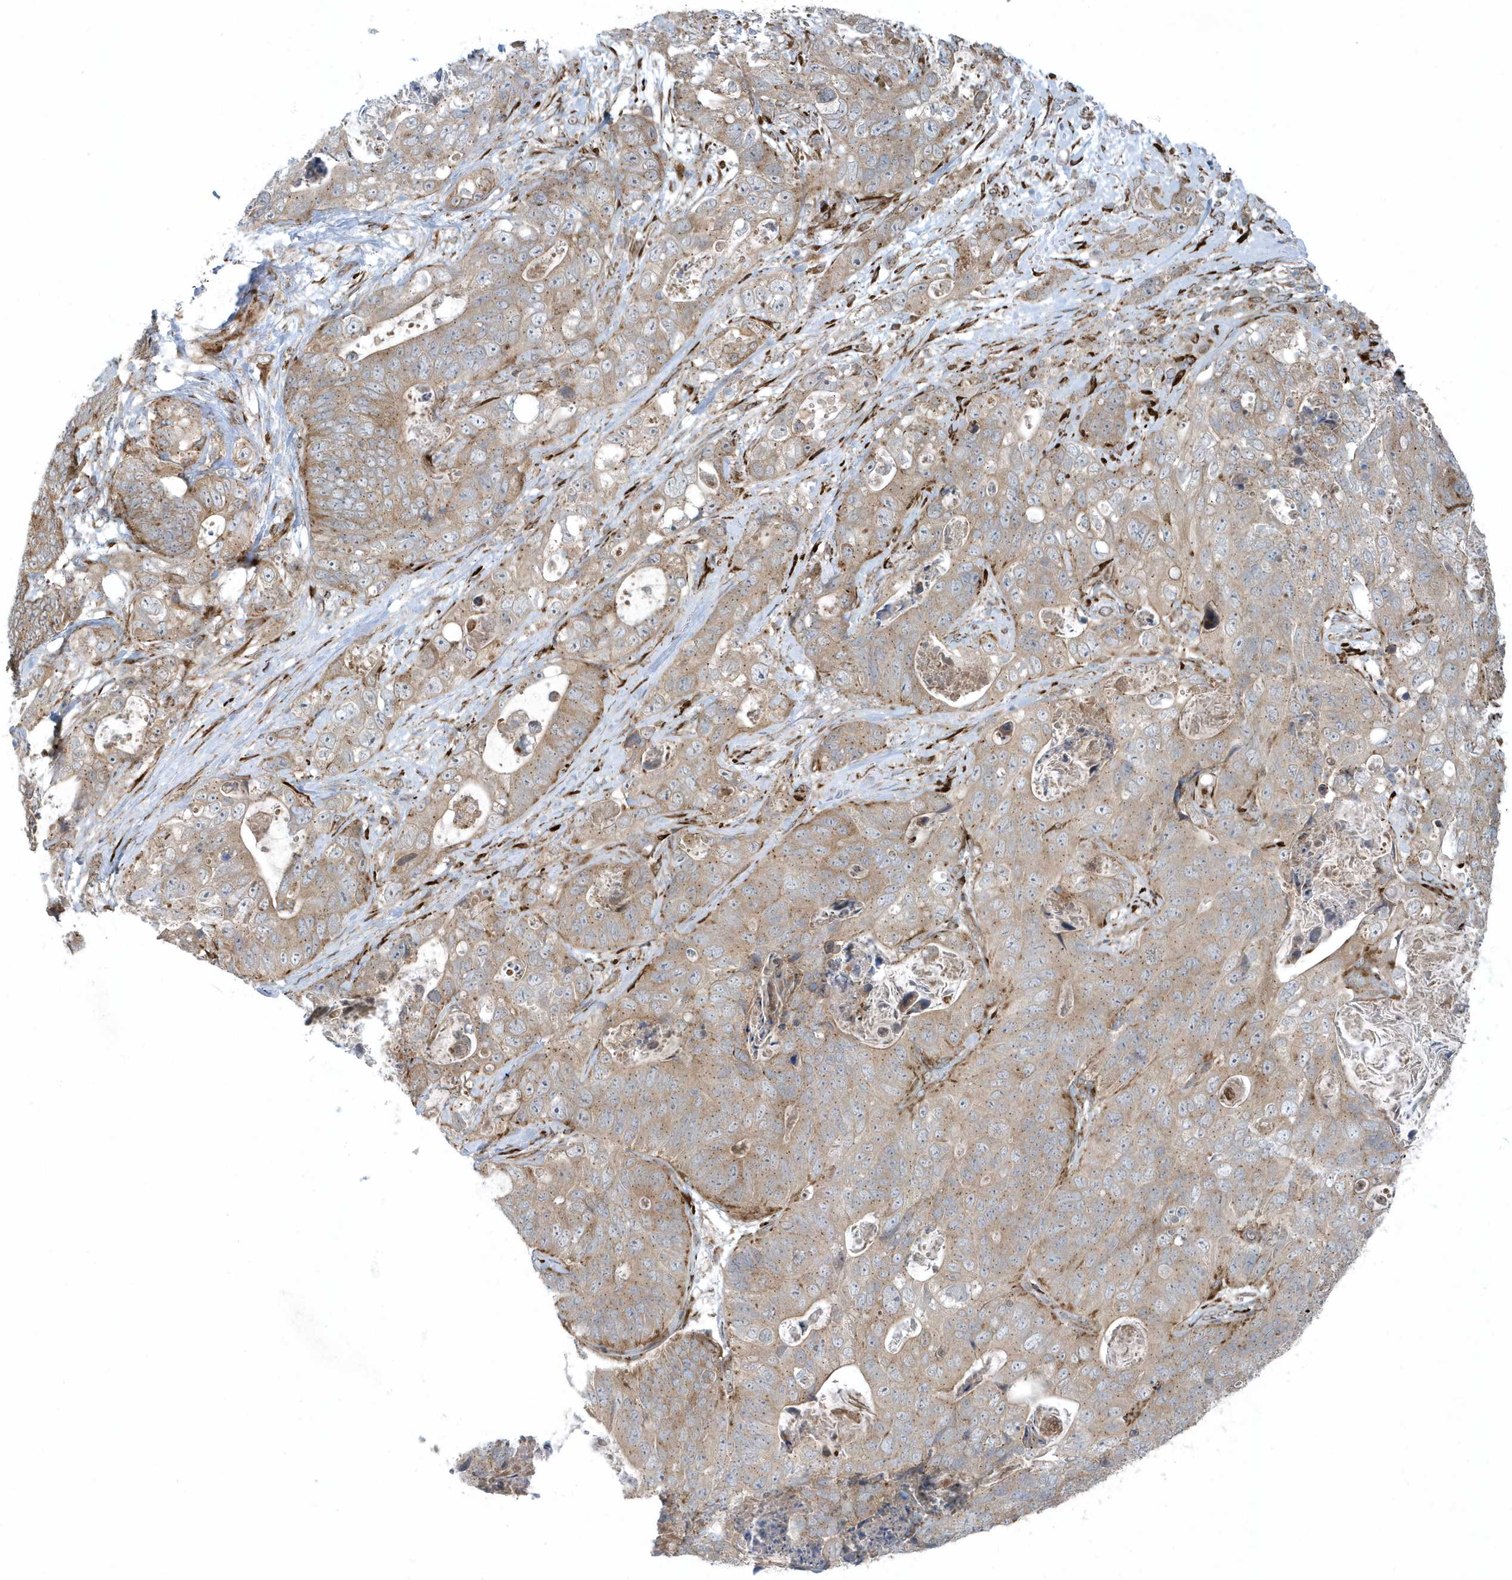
{"staining": {"intensity": "moderate", "quantity": "25%-75%", "location": "cytoplasmic/membranous"}, "tissue": "stomach cancer", "cell_type": "Tumor cells", "image_type": "cancer", "snomed": [{"axis": "morphology", "description": "Adenocarcinoma, NOS"}, {"axis": "topography", "description": "Stomach"}], "caption": "Immunohistochemical staining of human stomach cancer reveals medium levels of moderate cytoplasmic/membranous staining in about 25%-75% of tumor cells.", "gene": "FAM98A", "patient": {"sex": "female", "age": 89}}